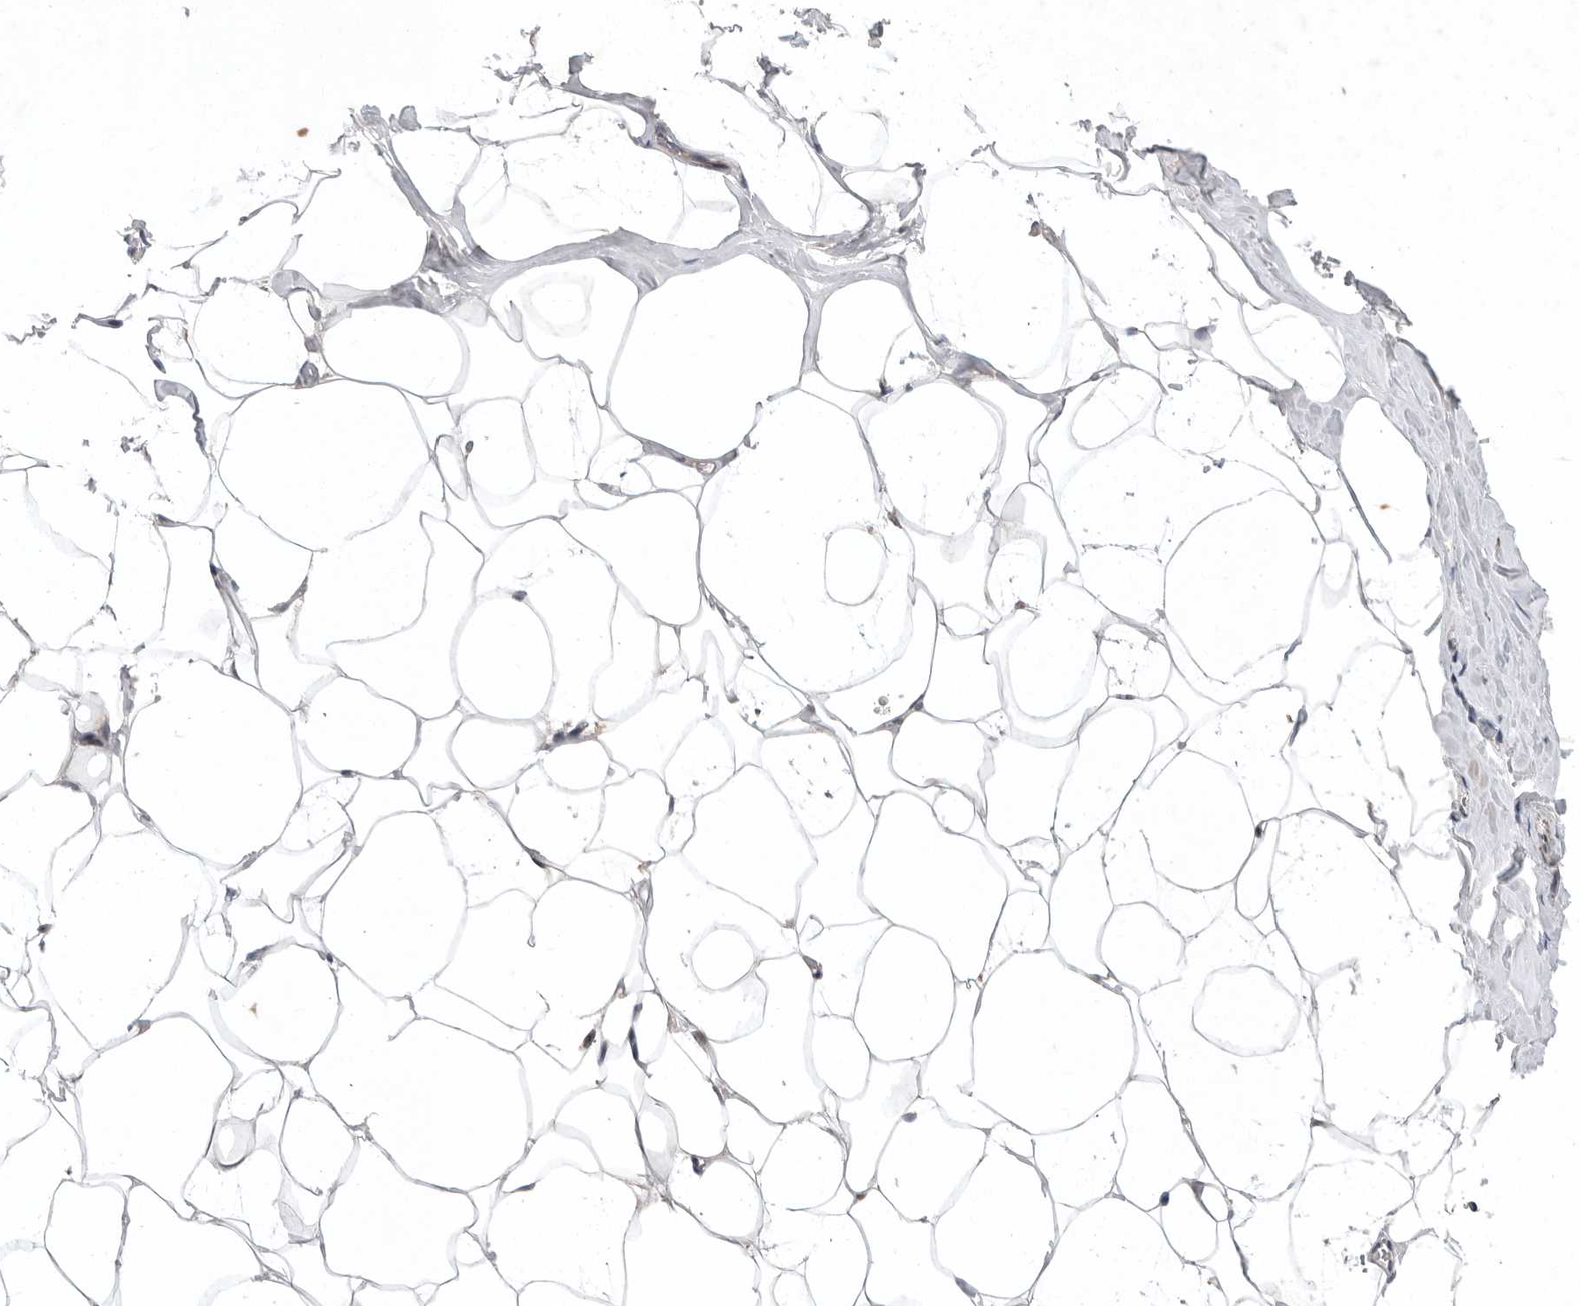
{"staining": {"intensity": "negative", "quantity": "none", "location": "none"}, "tissue": "adipose tissue", "cell_type": "Adipocytes", "image_type": "normal", "snomed": [{"axis": "morphology", "description": "Normal tissue, NOS"}, {"axis": "morphology", "description": "Fibrosis, NOS"}, {"axis": "topography", "description": "Breast"}, {"axis": "topography", "description": "Adipose tissue"}], "caption": "High magnification brightfield microscopy of normal adipose tissue stained with DAB (3,3'-diaminobenzidine) (brown) and counterstained with hematoxylin (blue): adipocytes show no significant staining. (DAB (3,3'-diaminobenzidine) immunohistochemistry visualized using brightfield microscopy, high magnification).", "gene": "MPZL1", "patient": {"sex": "female", "age": 39}}